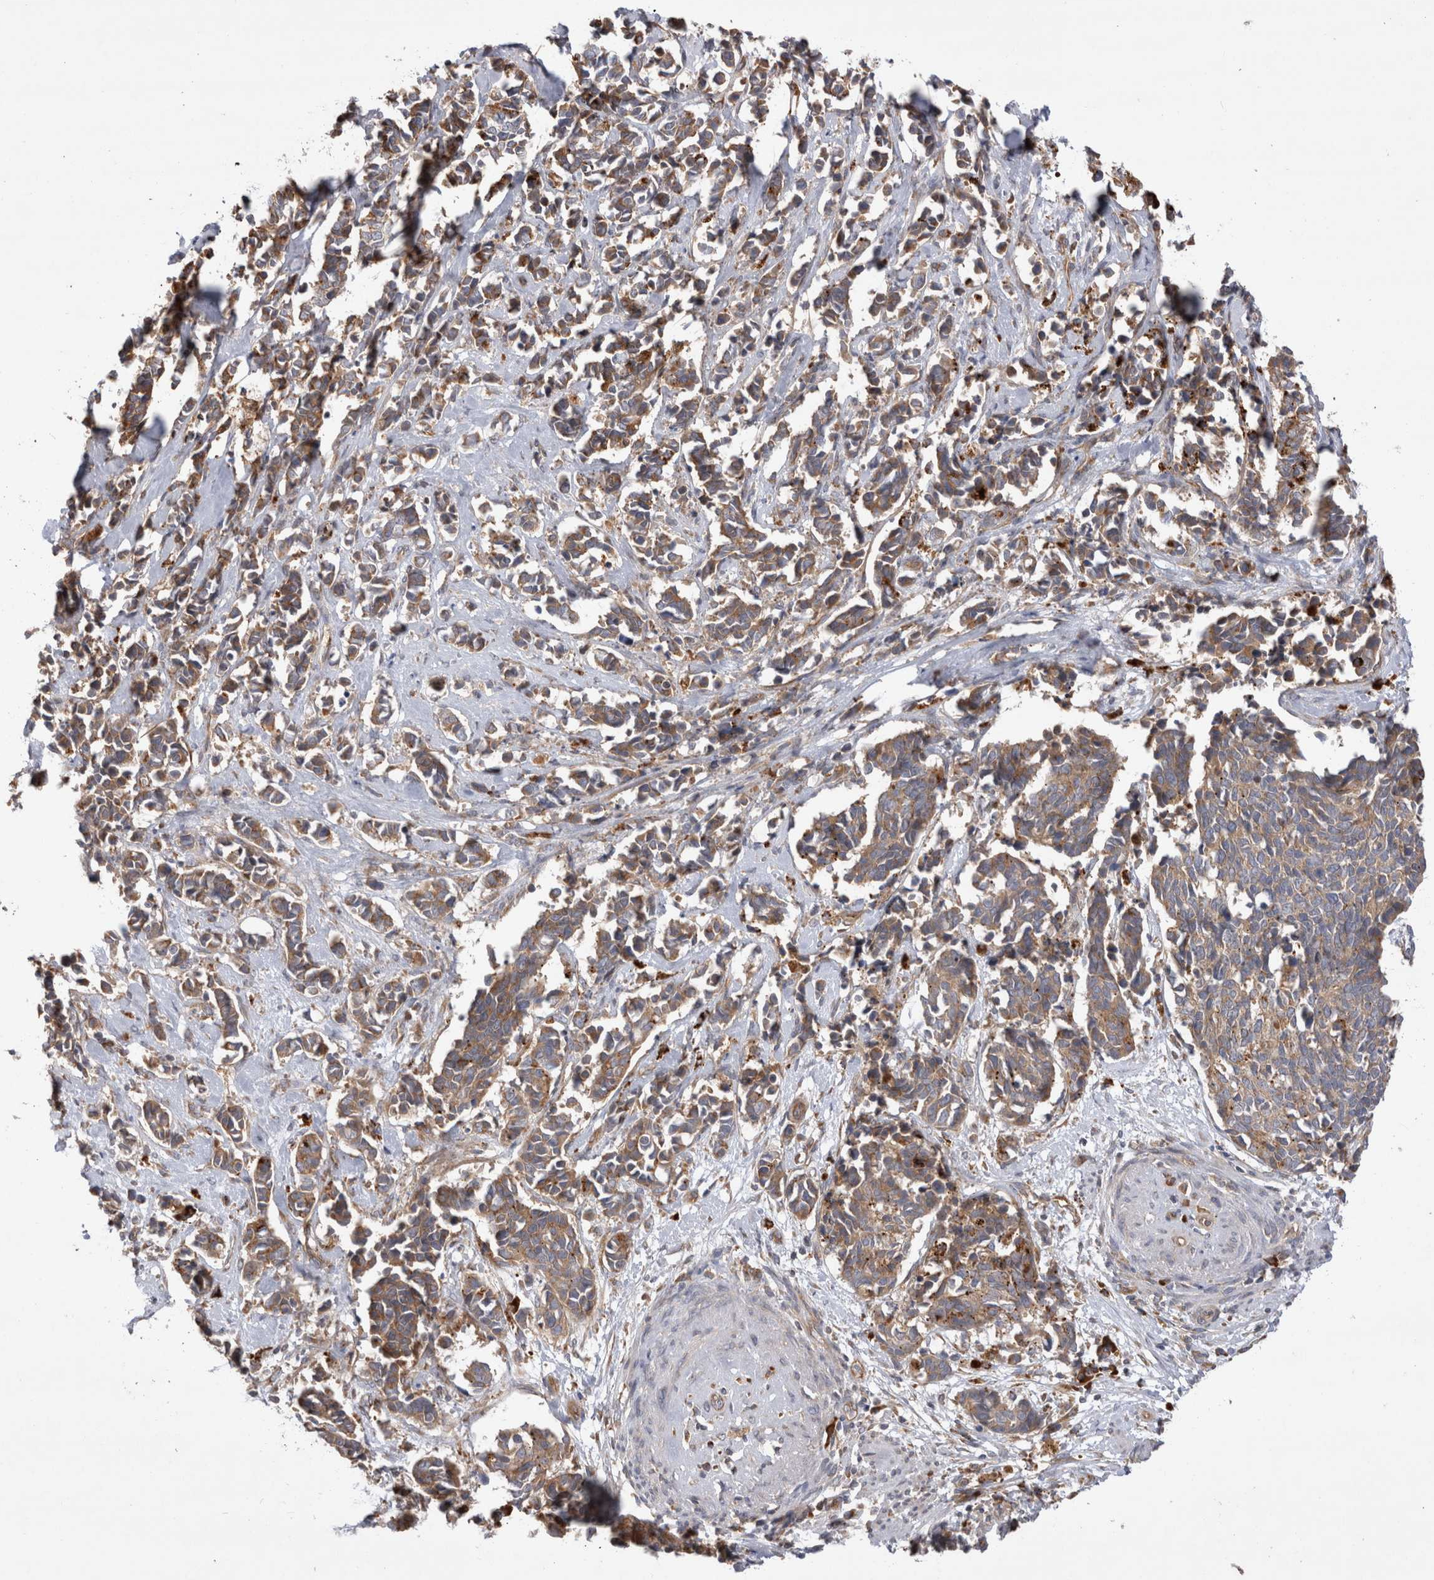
{"staining": {"intensity": "moderate", "quantity": ">75%", "location": "cytoplasmic/membranous"}, "tissue": "cervical cancer", "cell_type": "Tumor cells", "image_type": "cancer", "snomed": [{"axis": "morphology", "description": "Normal tissue, NOS"}, {"axis": "morphology", "description": "Squamous cell carcinoma, NOS"}, {"axis": "topography", "description": "Cervix"}], "caption": "Cervical cancer (squamous cell carcinoma) was stained to show a protein in brown. There is medium levels of moderate cytoplasmic/membranous staining in about >75% of tumor cells.", "gene": "PDCD10", "patient": {"sex": "female", "age": 35}}